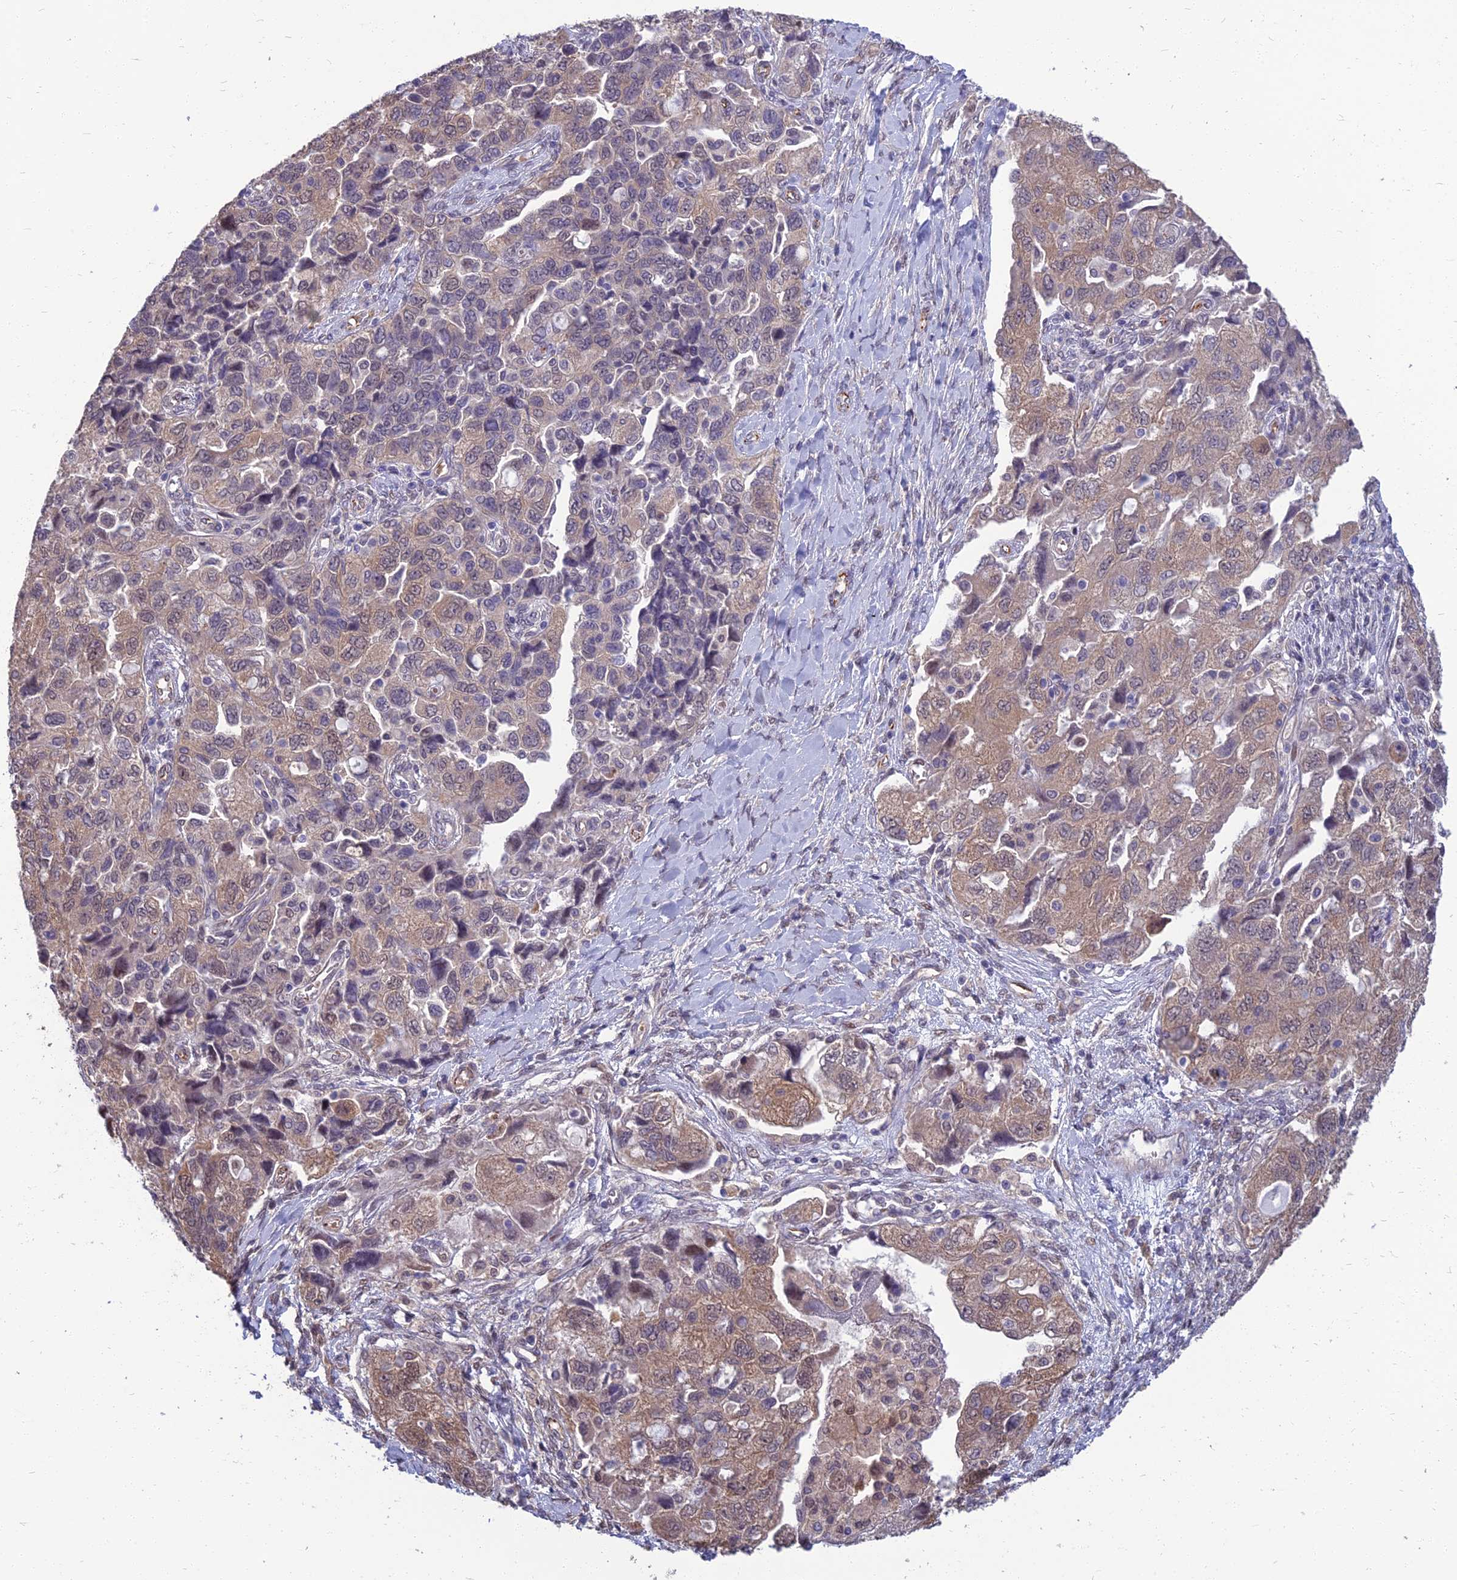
{"staining": {"intensity": "weak", "quantity": "25%-75%", "location": "cytoplasmic/membranous,nuclear"}, "tissue": "ovarian cancer", "cell_type": "Tumor cells", "image_type": "cancer", "snomed": [{"axis": "morphology", "description": "Carcinoma, NOS"}, {"axis": "morphology", "description": "Cystadenocarcinoma, serous, NOS"}, {"axis": "topography", "description": "Ovary"}], "caption": "This micrograph reveals IHC staining of human serous cystadenocarcinoma (ovarian), with low weak cytoplasmic/membranous and nuclear staining in approximately 25%-75% of tumor cells.", "gene": "NR4A3", "patient": {"sex": "female", "age": 69}}